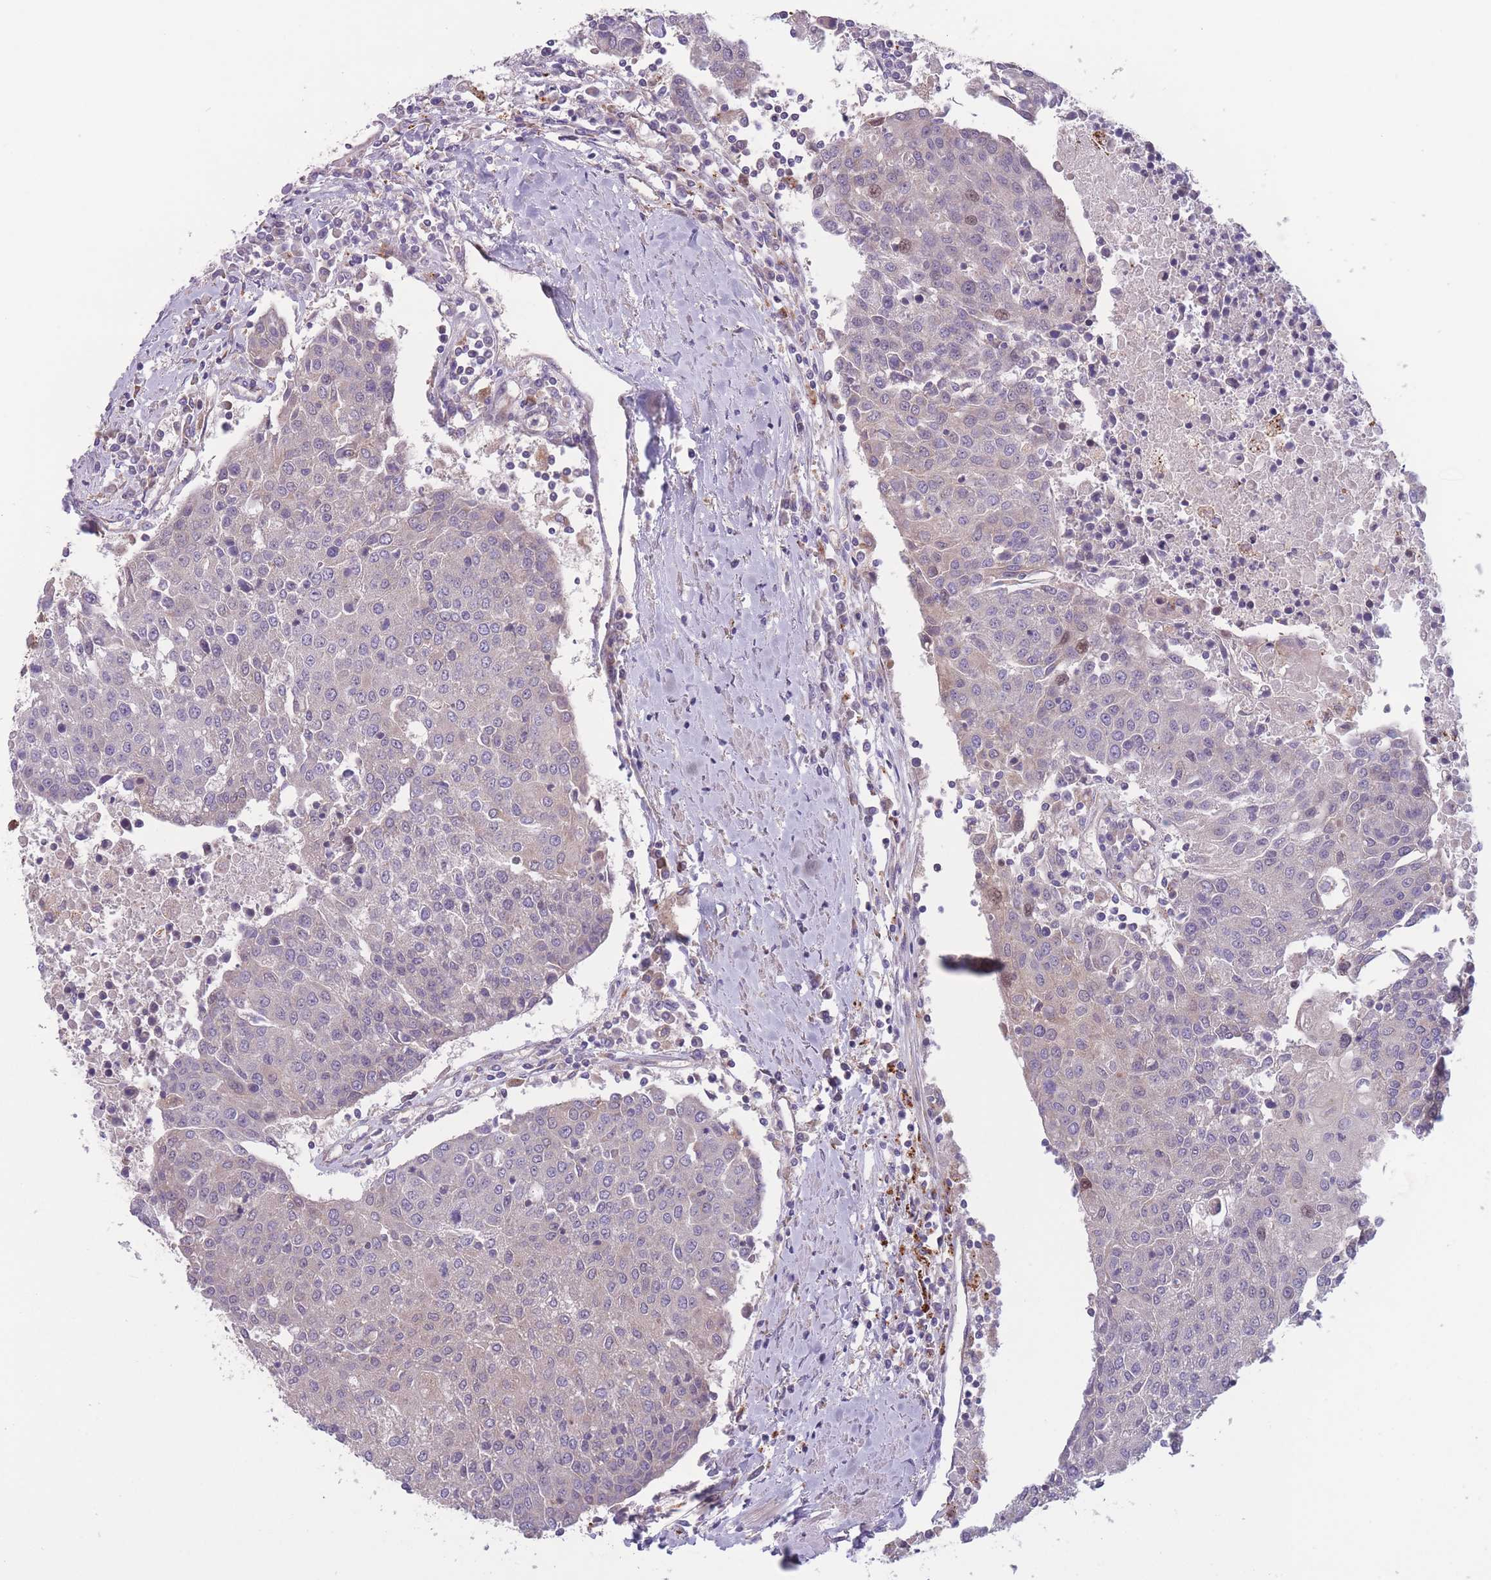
{"staining": {"intensity": "weak", "quantity": "<25%", "location": "nuclear"}, "tissue": "urothelial cancer", "cell_type": "Tumor cells", "image_type": "cancer", "snomed": [{"axis": "morphology", "description": "Urothelial carcinoma, High grade"}, {"axis": "topography", "description": "Urinary bladder"}], "caption": "DAB (3,3'-diaminobenzidine) immunohistochemical staining of urothelial carcinoma (high-grade) reveals no significant expression in tumor cells.", "gene": "ITPKC", "patient": {"sex": "female", "age": 85}}